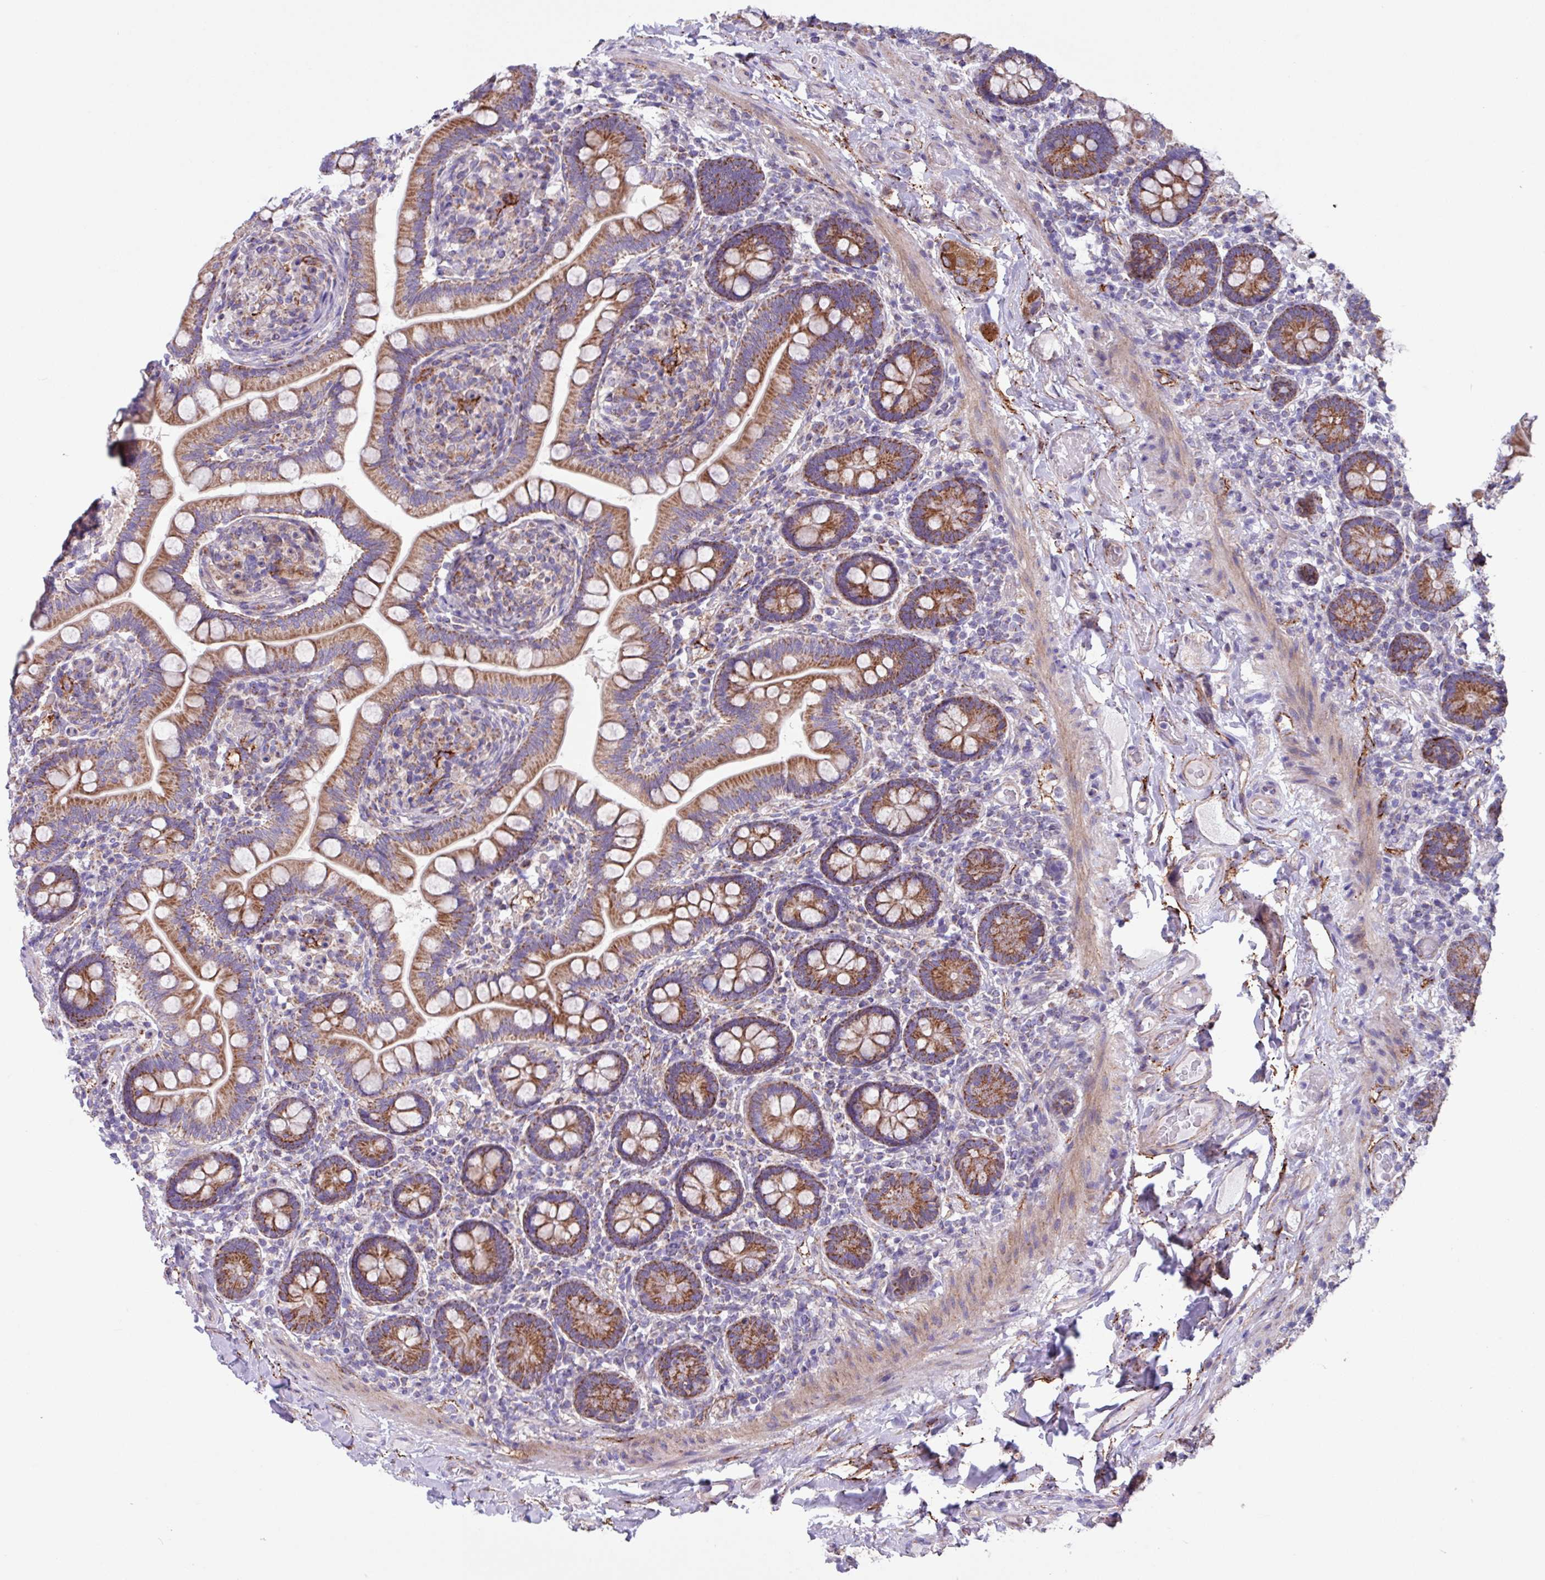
{"staining": {"intensity": "strong", "quantity": ">75%", "location": "cytoplasmic/membranous"}, "tissue": "small intestine", "cell_type": "Glandular cells", "image_type": "normal", "snomed": [{"axis": "morphology", "description": "Normal tissue, NOS"}, {"axis": "topography", "description": "Small intestine"}], "caption": "The photomicrograph displays staining of normal small intestine, revealing strong cytoplasmic/membranous protein staining (brown color) within glandular cells.", "gene": "OTULIN", "patient": {"sex": "female", "age": 64}}